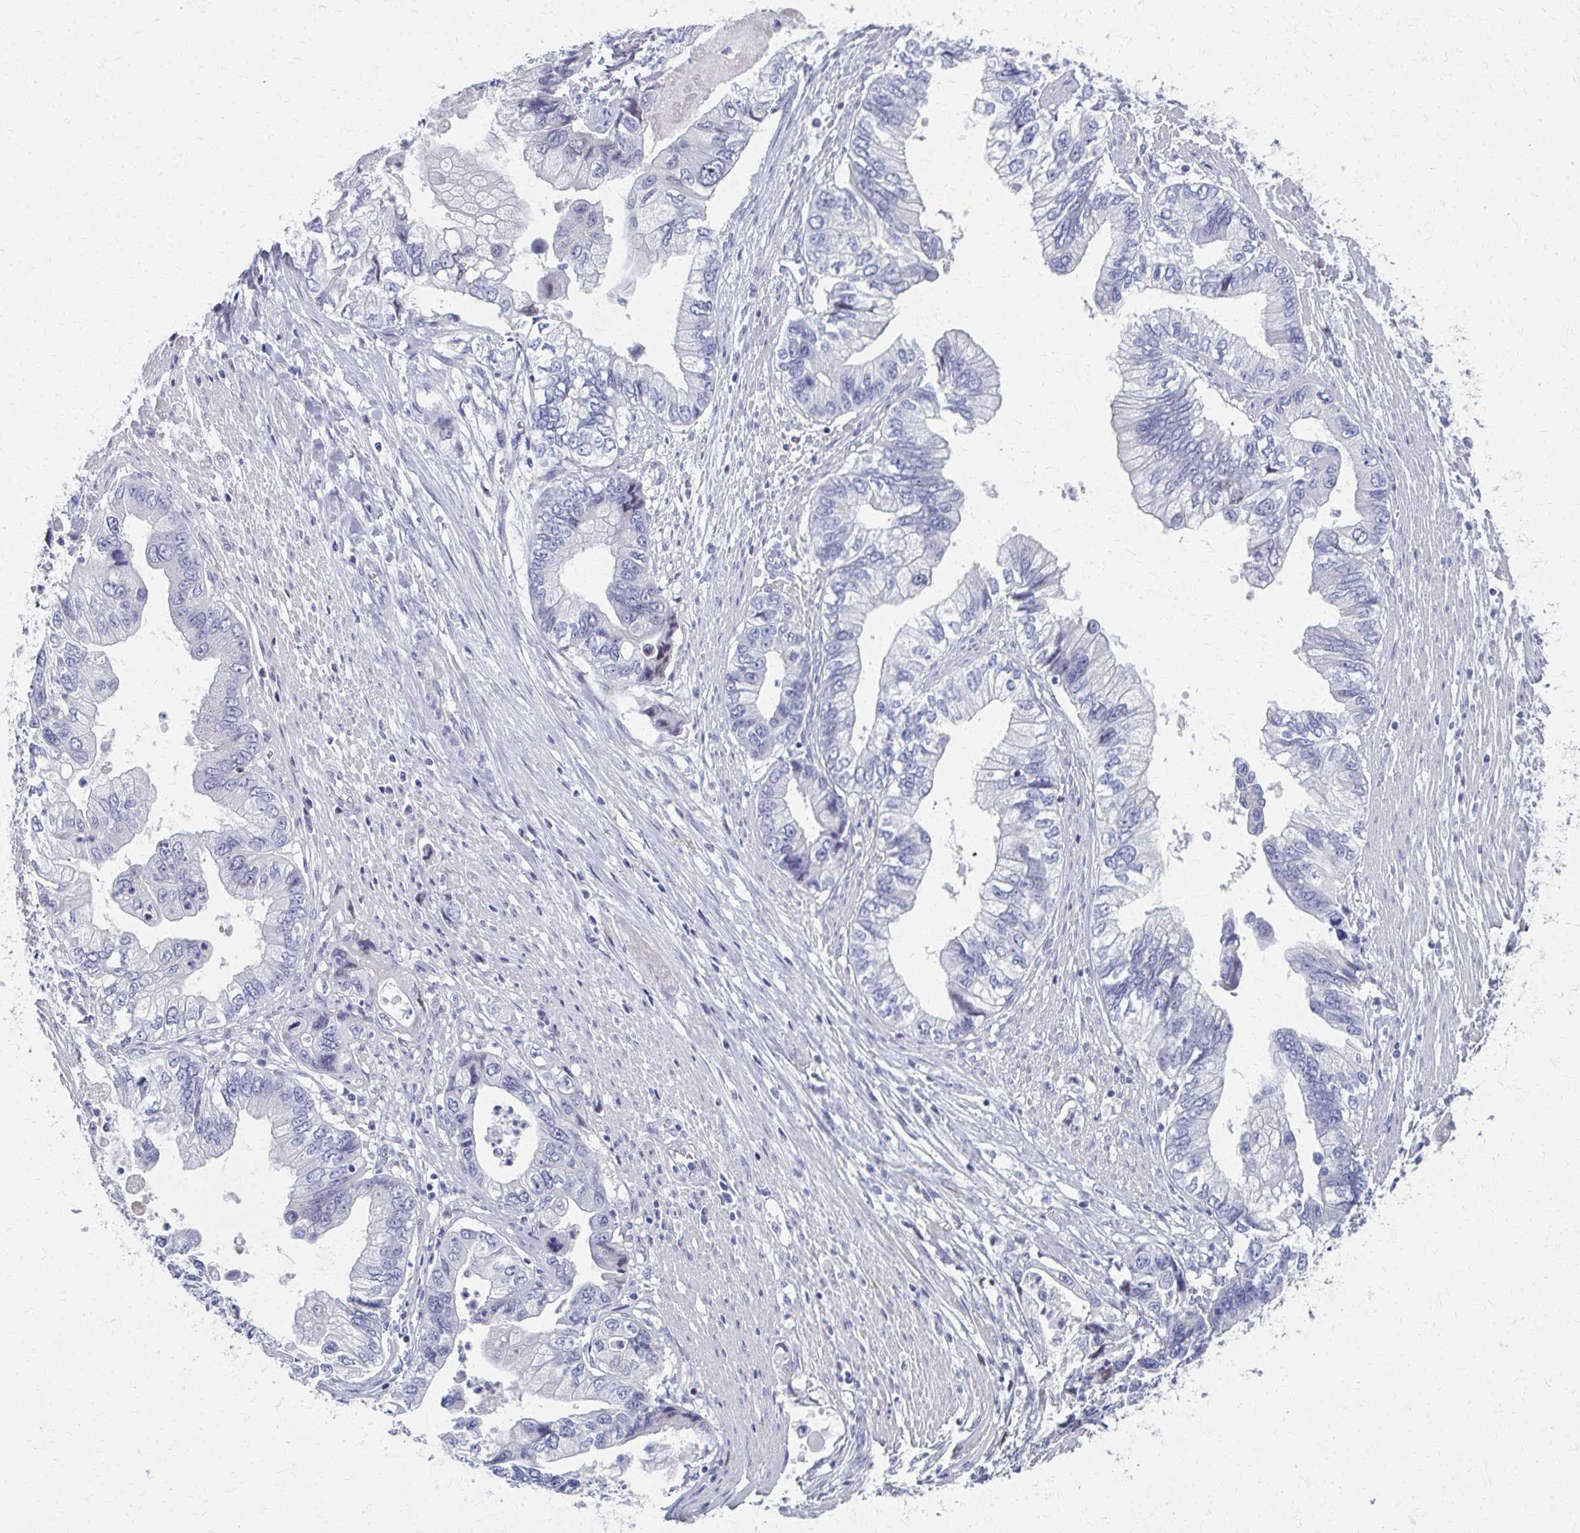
{"staining": {"intensity": "negative", "quantity": "none", "location": "none"}, "tissue": "stomach cancer", "cell_type": "Tumor cells", "image_type": "cancer", "snomed": [{"axis": "morphology", "description": "Adenocarcinoma, NOS"}, {"axis": "topography", "description": "Pancreas"}, {"axis": "topography", "description": "Stomach, upper"}], "caption": "This is an immunohistochemistry (IHC) photomicrograph of human adenocarcinoma (stomach). There is no expression in tumor cells.", "gene": "MS4A2", "patient": {"sex": "male", "age": 77}}